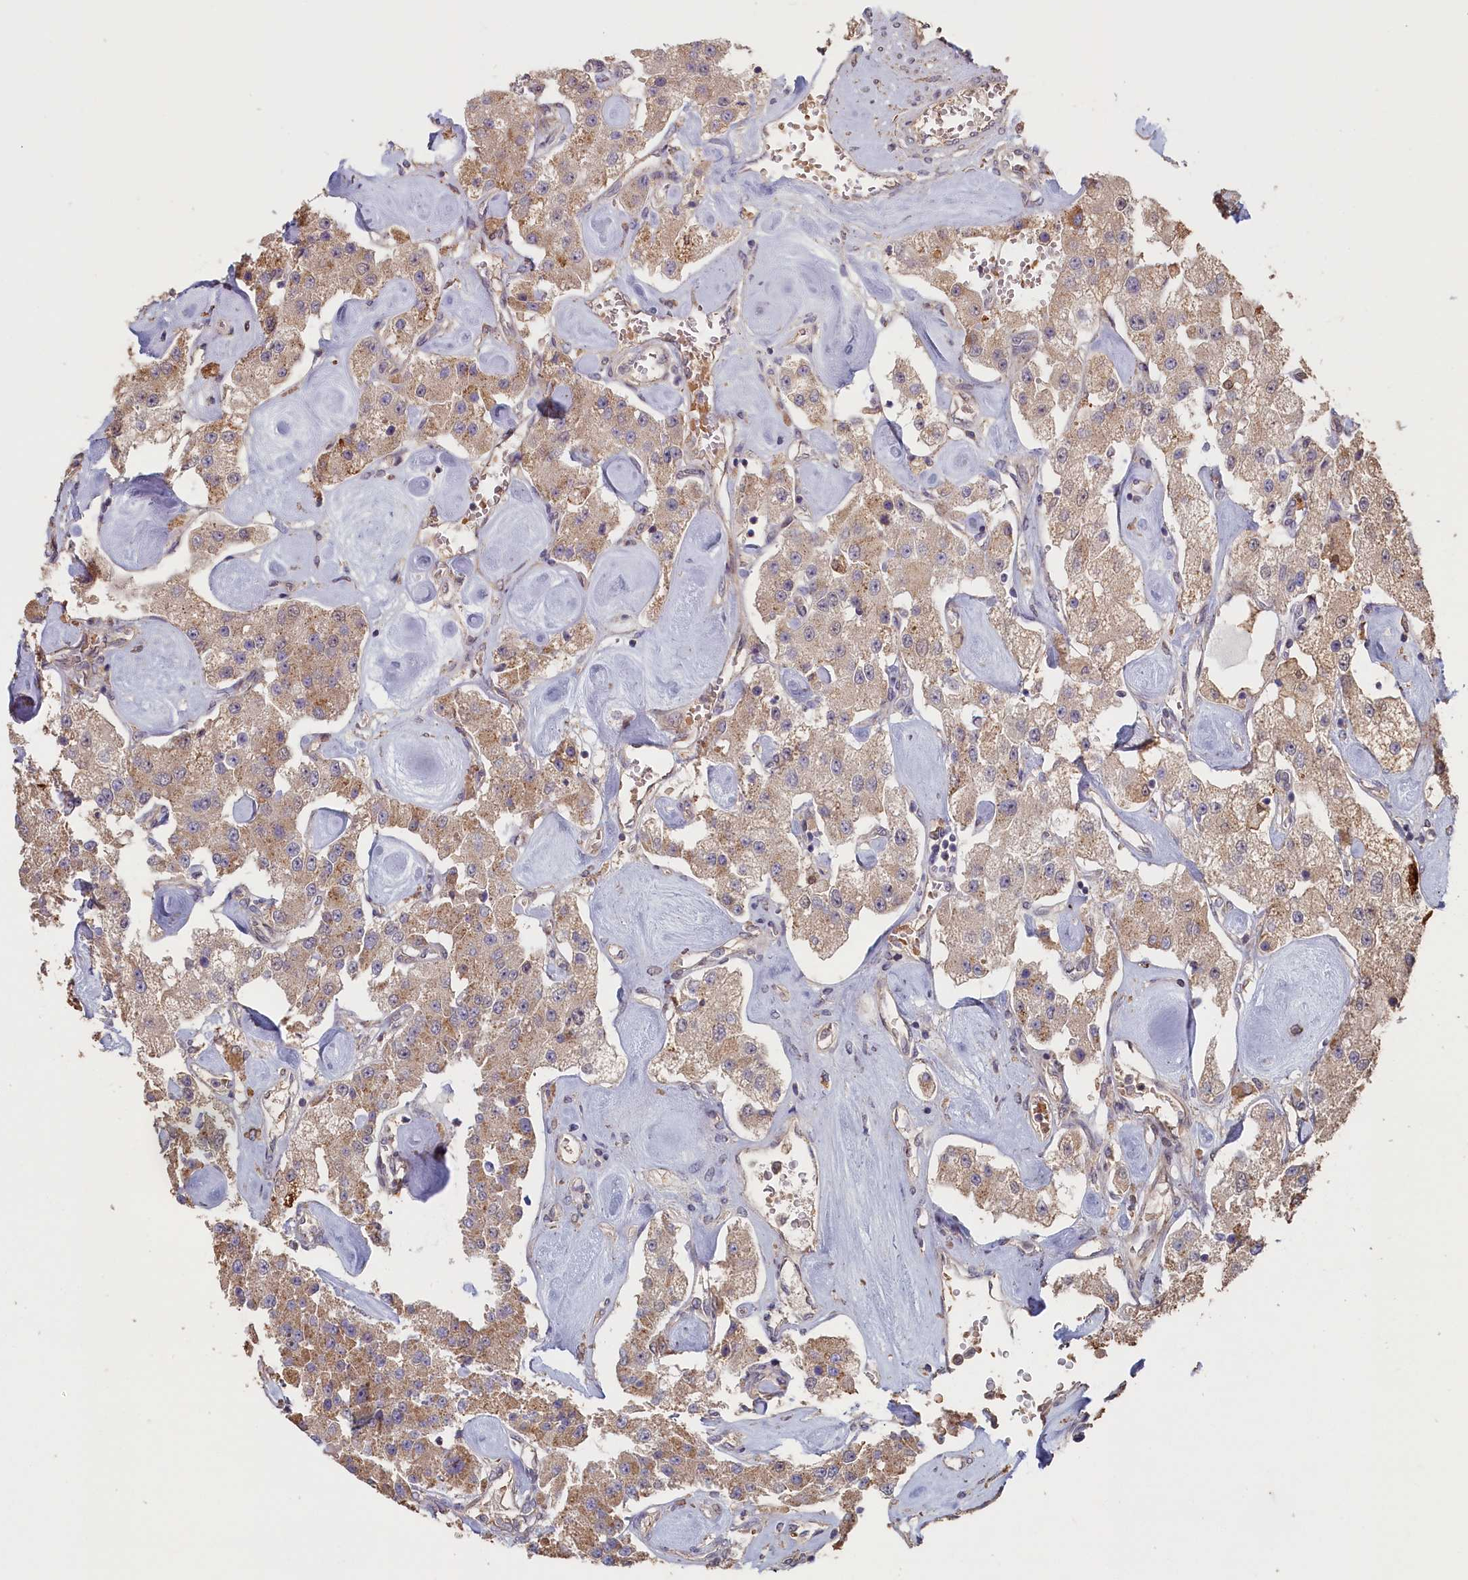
{"staining": {"intensity": "weak", "quantity": ">75%", "location": "cytoplasmic/membranous,nuclear"}, "tissue": "carcinoid", "cell_type": "Tumor cells", "image_type": "cancer", "snomed": [{"axis": "morphology", "description": "Carcinoid, malignant, NOS"}, {"axis": "topography", "description": "Pancreas"}], "caption": "Immunohistochemistry (IHC) photomicrograph of neoplastic tissue: carcinoid (malignant) stained using immunohistochemistry (IHC) reveals low levels of weak protein expression localized specifically in the cytoplasmic/membranous and nuclear of tumor cells, appearing as a cytoplasmic/membranous and nuclear brown color.", "gene": "STX16", "patient": {"sex": "male", "age": 41}}